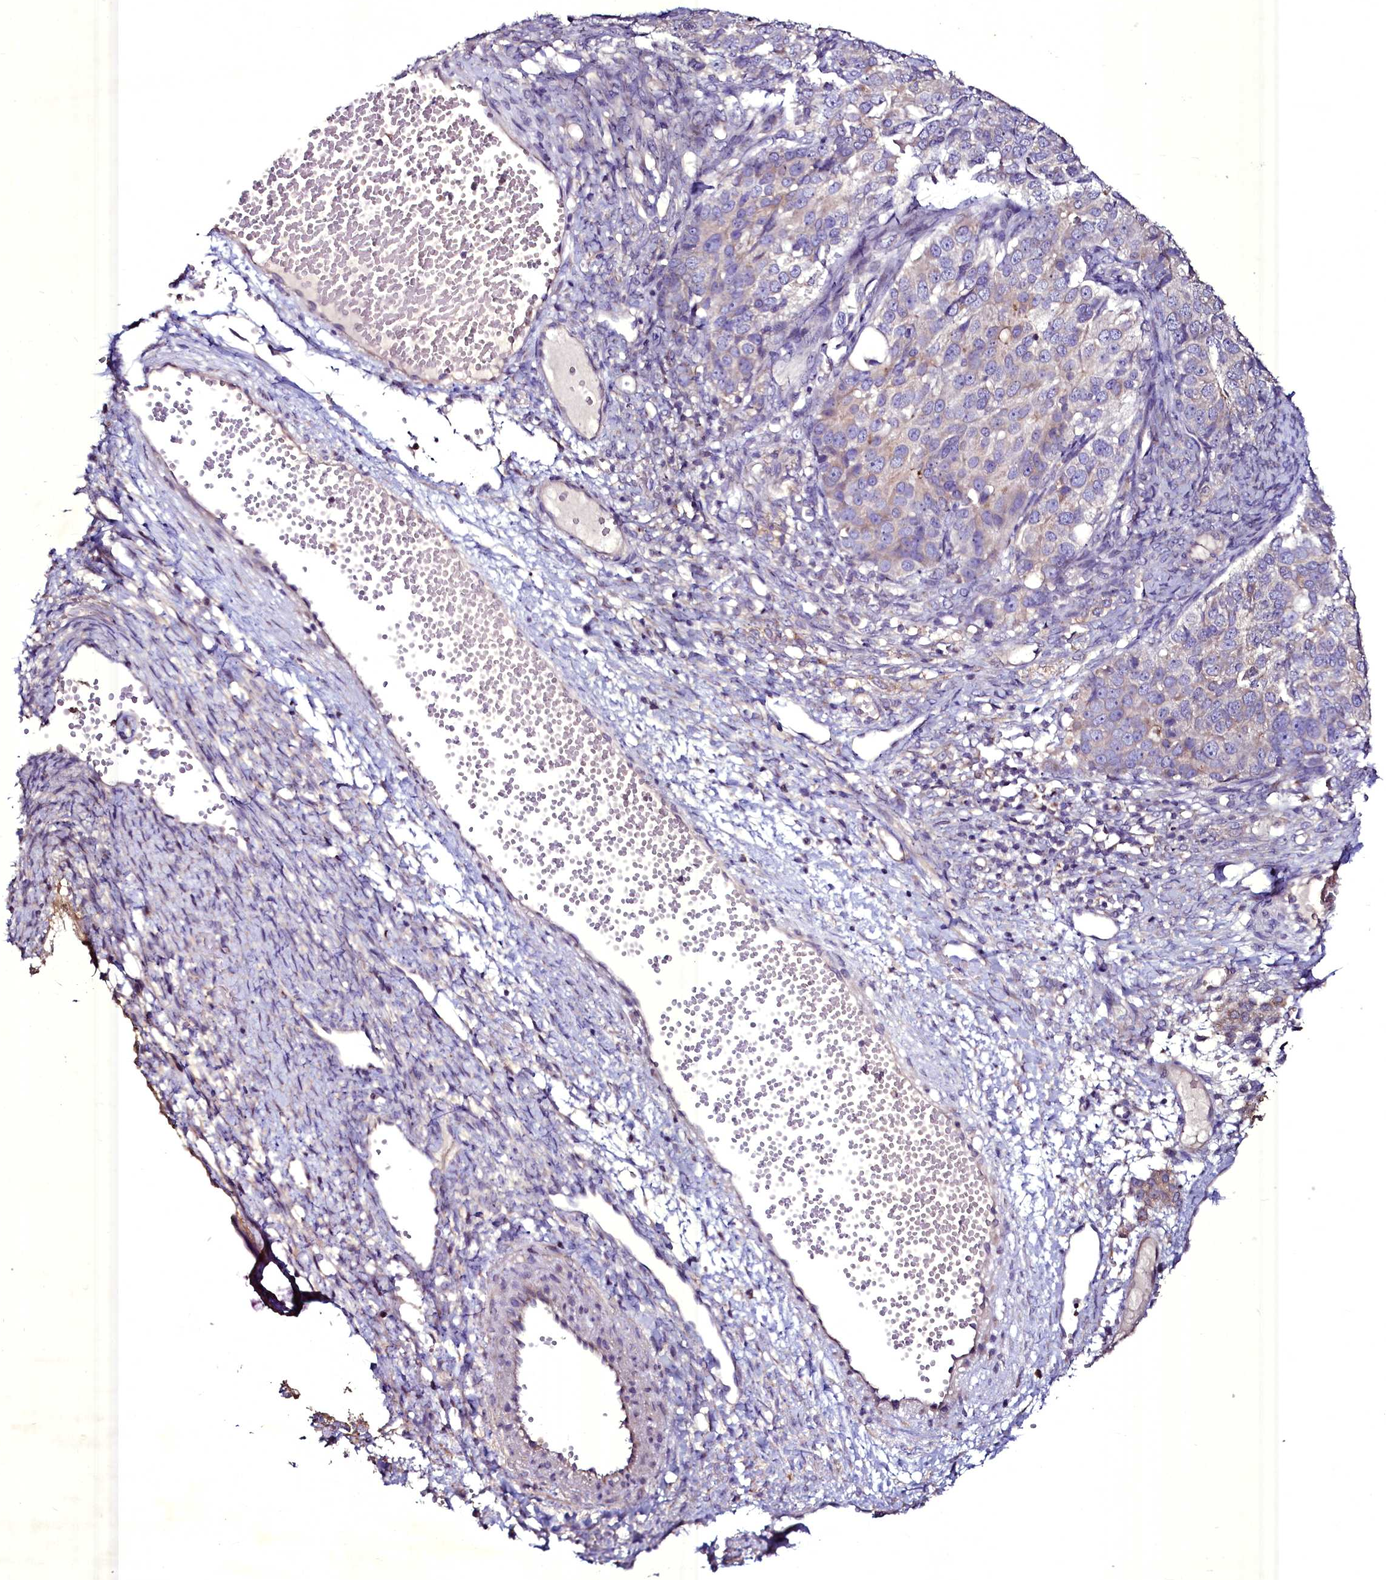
{"staining": {"intensity": "negative", "quantity": "none", "location": "none"}, "tissue": "ovarian cancer", "cell_type": "Tumor cells", "image_type": "cancer", "snomed": [{"axis": "morphology", "description": "Carcinoma, endometroid"}, {"axis": "topography", "description": "Ovary"}], "caption": "Immunohistochemical staining of ovarian cancer exhibits no significant expression in tumor cells.", "gene": "SELENOT", "patient": {"sex": "female", "age": 51}}